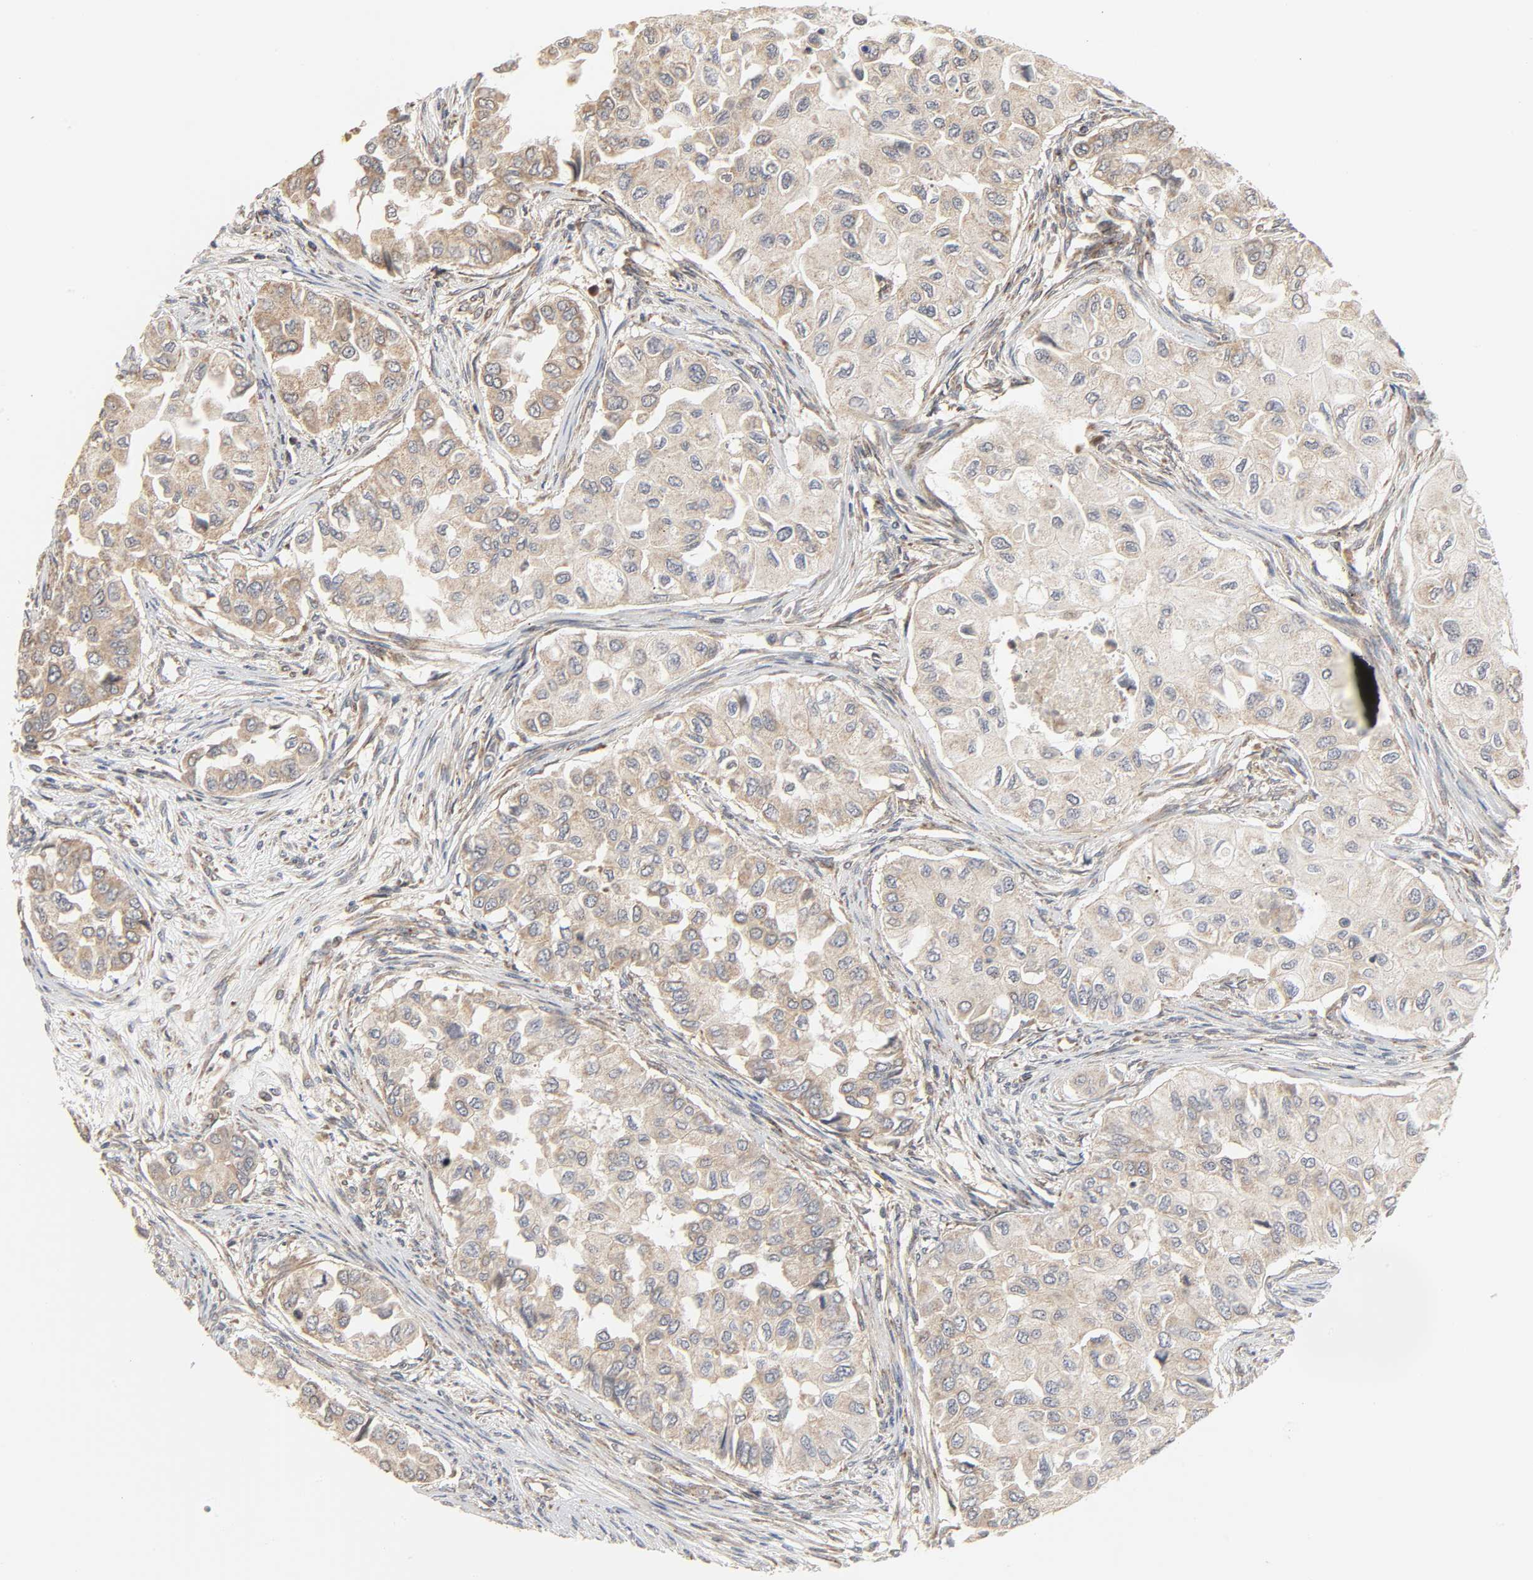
{"staining": {"intensity": "weak", "quantity": ">75%", "location": "cytoplasmic/membranous"}, "tissue": "breast cancer", "cell_type": "Tumor cells", "image_type": "cancer", "snomed": [{"axis": "morphology", "description": "Normal tissue, NOS"}, {"axis": "morphology", "description": "Duct carcinoma"}, {"axis": "topography", "description": "Breast"}], "caption": "Immunohistochemical staining of invasive ductal carcinoma (breast) exhibits low levels of weak cytoplasmic/membranous protein expression in about >75% of tumor cells. The staining was performed using DAB to visualize the protein expression in brown, while the nuclei were stained in blue with hematoxylin (Magnification: 20x).", "gene": "CLEC4E", "patient": {"sex": "female", "age": 49}}